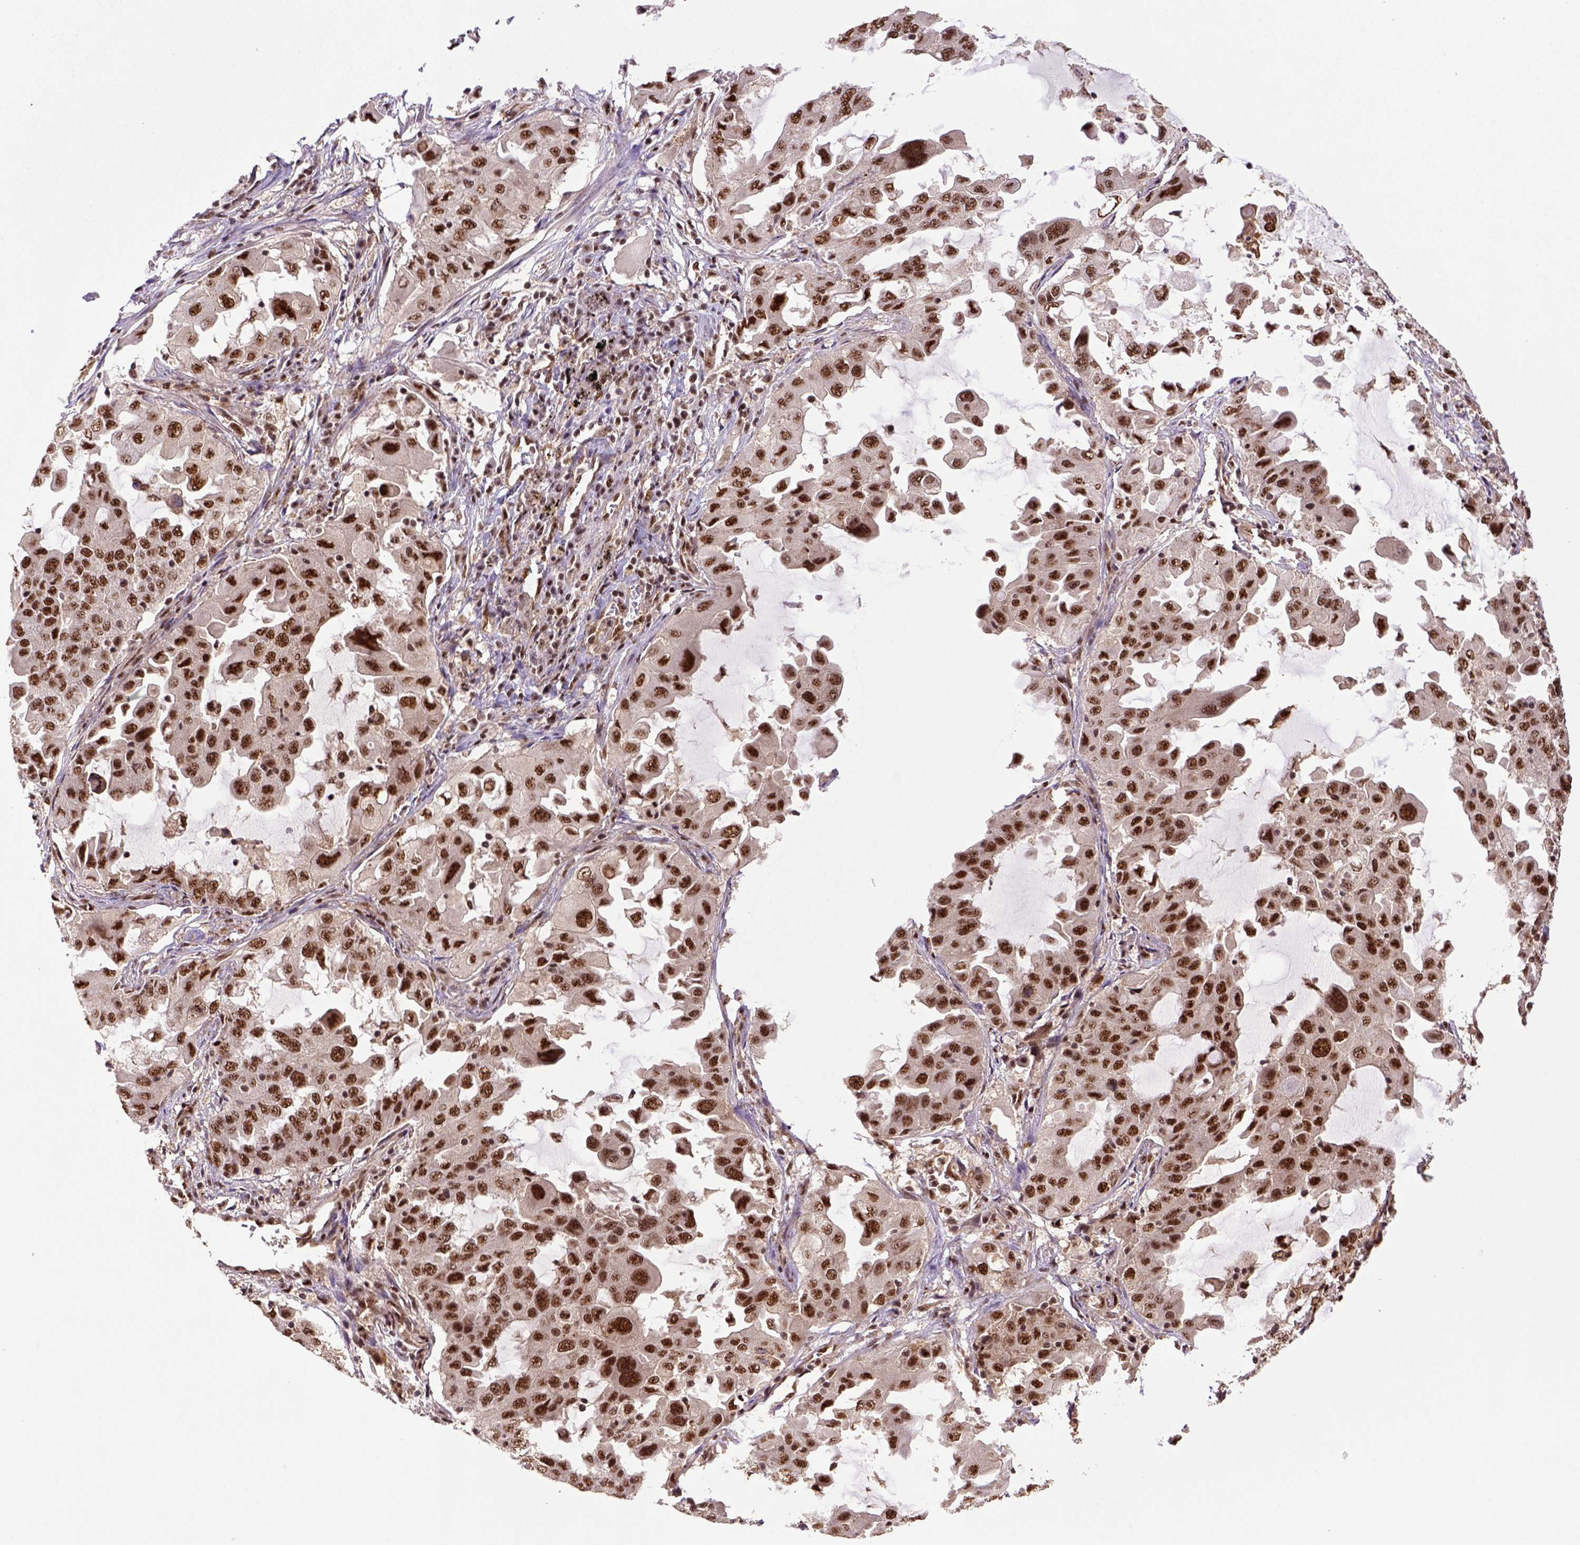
{"staining": {"intensity": "strong", "quantity": ">75%", "location": "nuclear"}, "tissue": "lung cancer", "cell_type": "Tumor cells", "image_type": "cancer", "snomed": [{"axis": "morphology", "description": "Adenocarcinoma, NOS"}, {"axis": "topography", "description": "Lung"}], "caption": "Approximately >75% of tumor cells in lung adenocarcinoma show strong nuclear protein expression as visualized by brown immunohistochemical staining.", "gene": "PPIG", "patient": {"sex": "female", "age": 61}}